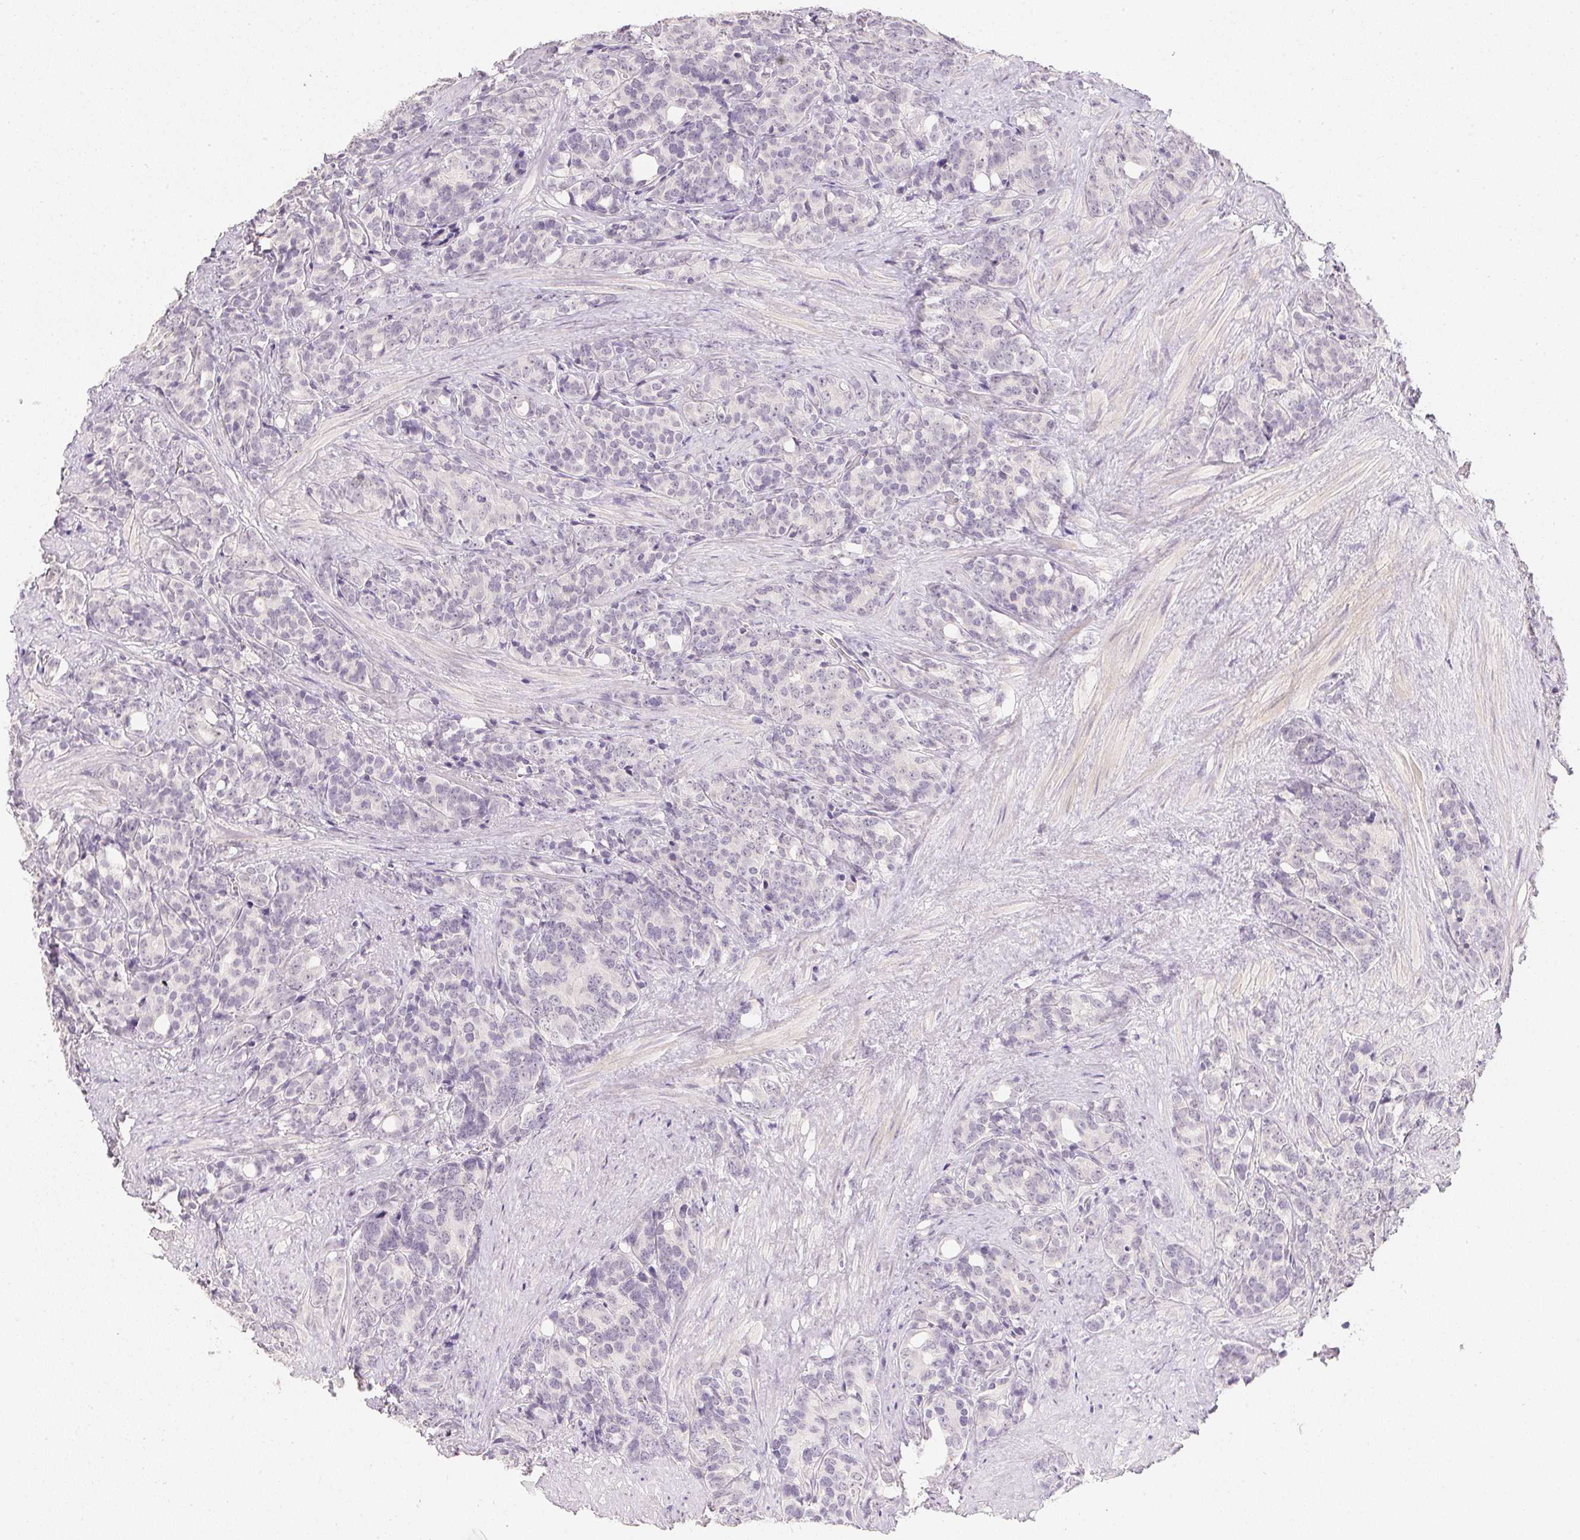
{"staining": {"intensity": "negative", "quantity": "none", "location": "none"}, "tissue": "prostate cancer", "cell_type": "Tumor cells", "image_type": "cancer", "snomed": [{"axis": "morphology", "description": "Adenocarcinoma, High grade"}, {"axis": "topography", "description": "Prostate"}], "caption": "Prostate cancer (high-grade adenocarcinoma) stained for a protein using immunohistochemistry displays no staining tumor cells.", "gene": "PPY", "patient": {"sex": "male", "age": 84}}